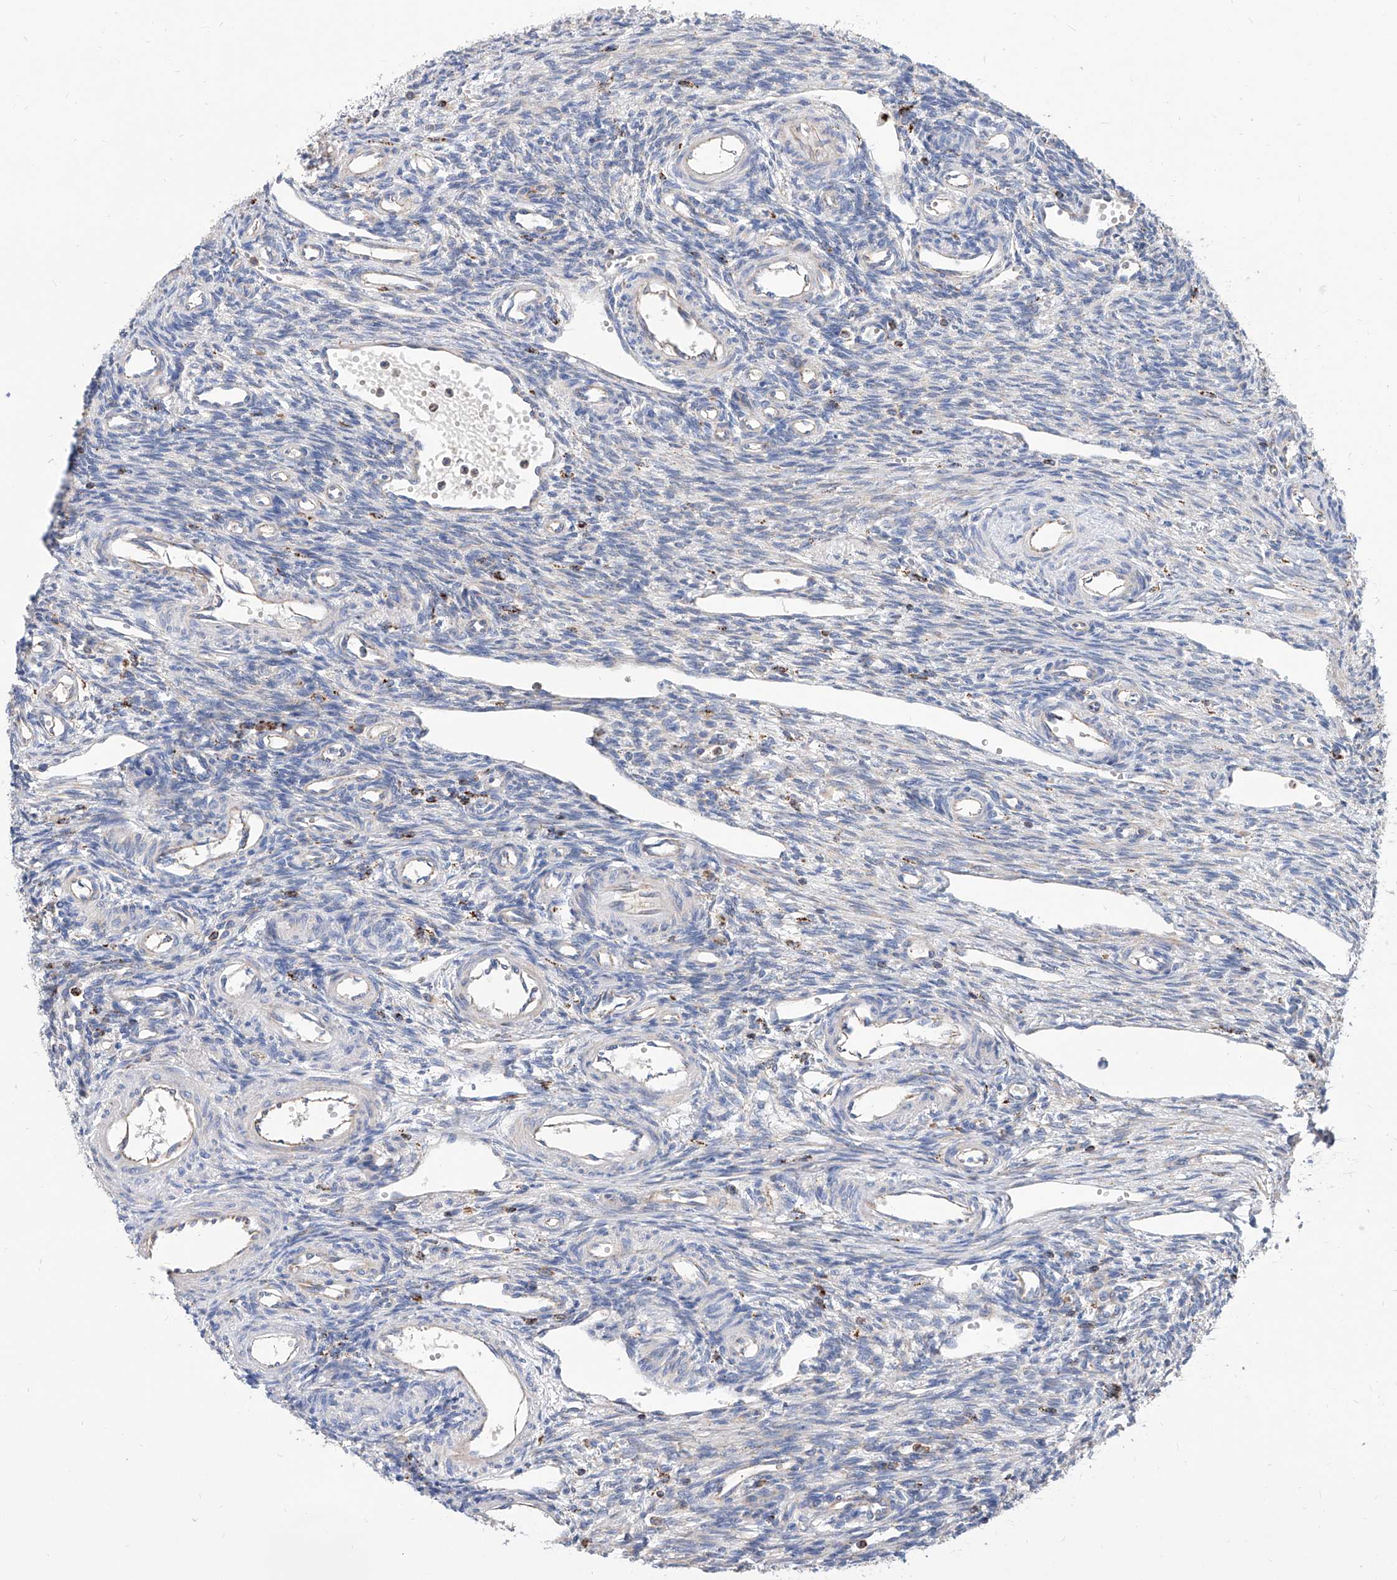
{"staining": {"intensity": "negative", "quantity": "none", "location": "none"}, "tissue": "ovary", "cell_type": "Ovarian stroma cells", "image_type": "normal", "snomed": [{"axis": "morphology", "description": "Normal tissue, NOS"}, {"axis": "morphology", "description": "Cyst, NOS"}, {"axis": "topography", "description": "Ovary"}], "caption": "This image is of unremarkable ovary stained with immunohistochemistry to label a protein in brown with the nuclei are counter-stained blue. There is no positivity in ovarian stroma cells. Brightfield microscopy of IHC stained with DAB (3,3'-diaminobenzidine) (brown) and hematoxylin (blue), captured at high magnification.", "gene": "CPNE5", "patient": {"sex": "female", "age": 33}}